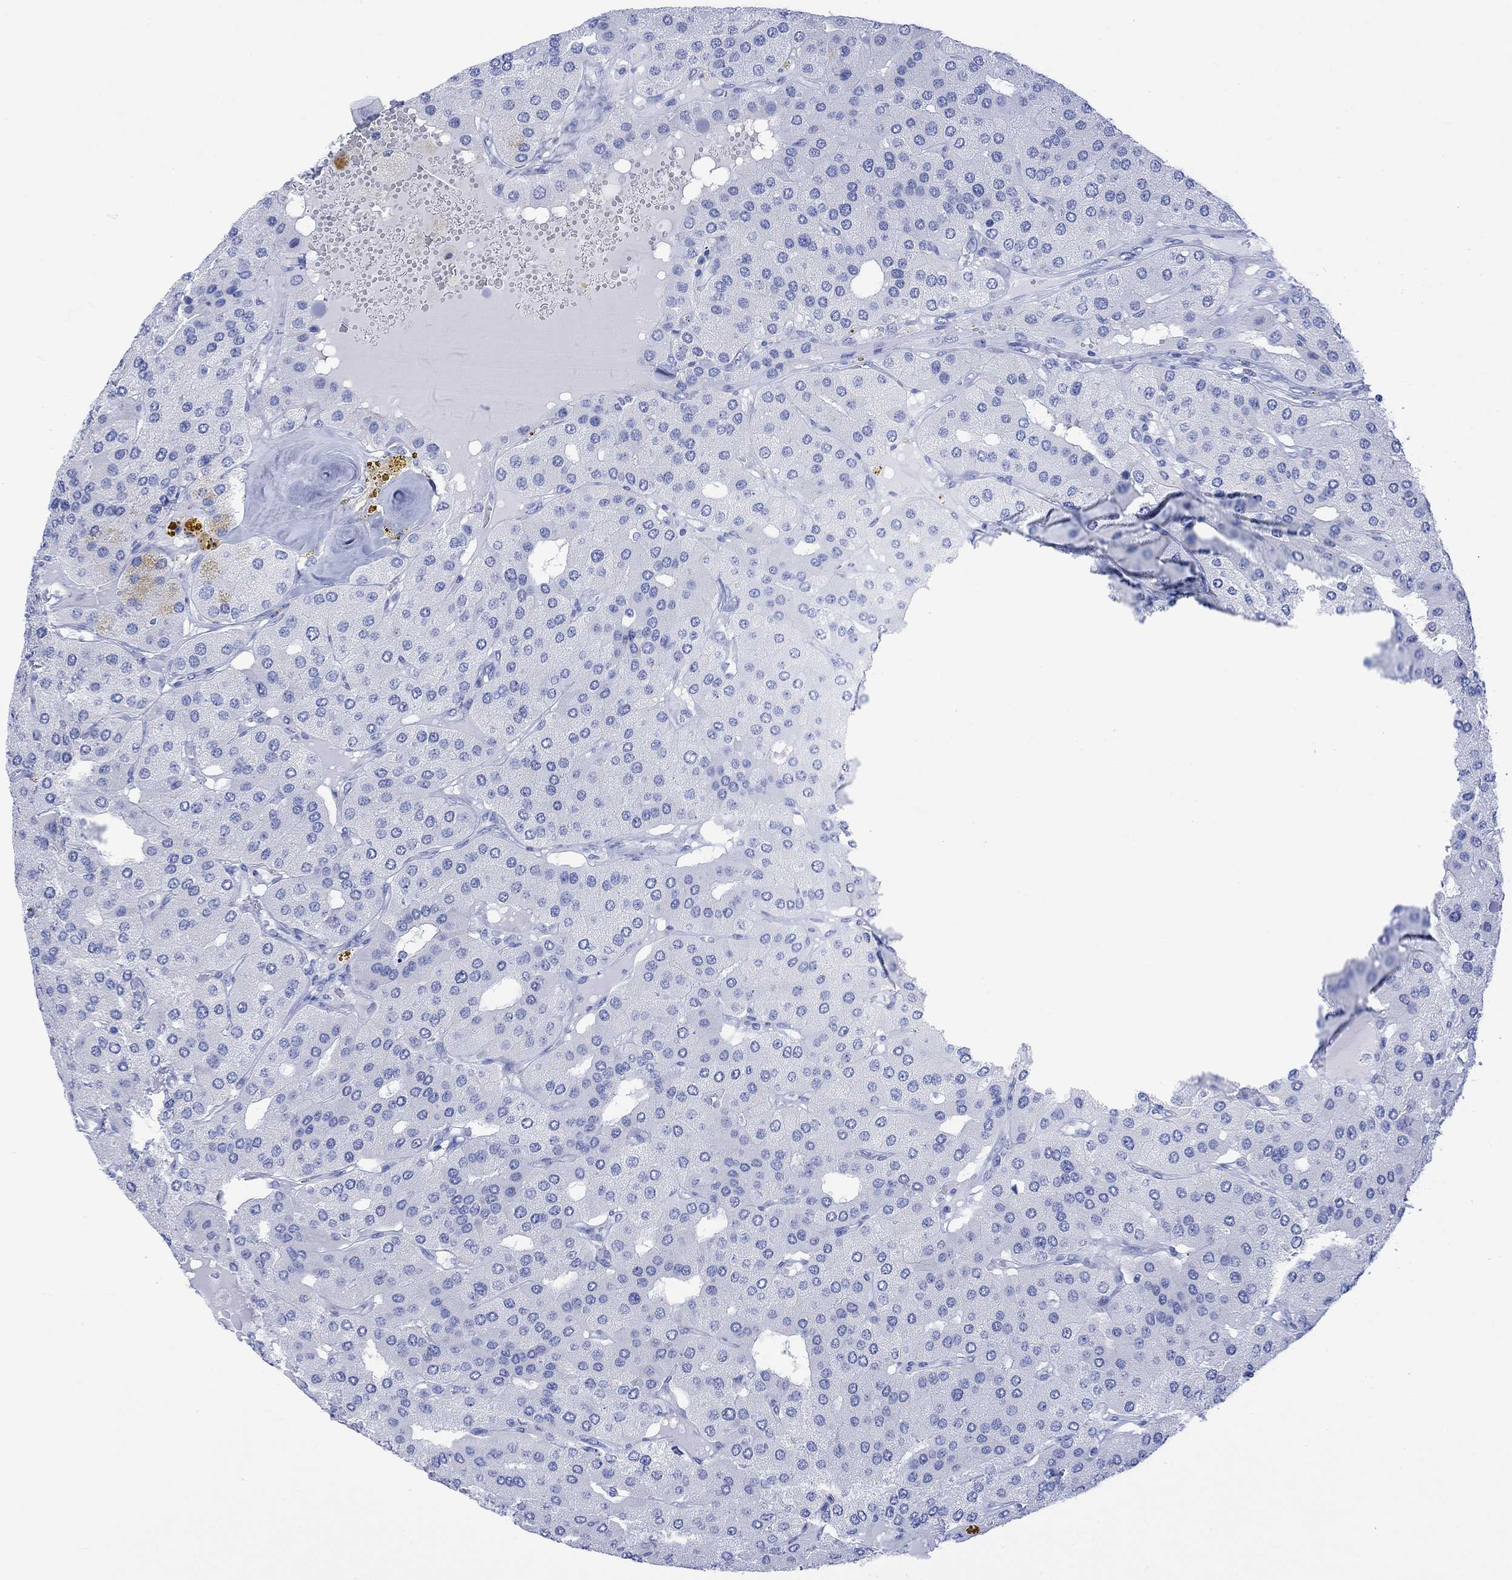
{"staining": {"intensity": "negative", "quantity": "none", "location": "none"}, "tissue": "parathyroid gland", "cell_type": "Glandular cells", "image_type": "normal", "snomed": [{"axis": "morphology", "description": "Normal tissue, NOS"}, {"axis": "morphology", "description": "Adenoma, NOS"}, {"axis": "topography", "description": "Parathyroid gland"}], "caption": "A photomicrograph of human parathyroid gland is negative for staining in glandular cells. Nuclei are stained in blue.", "gene": "CELF4", "patient": {"sex": "female", "age": 86}}